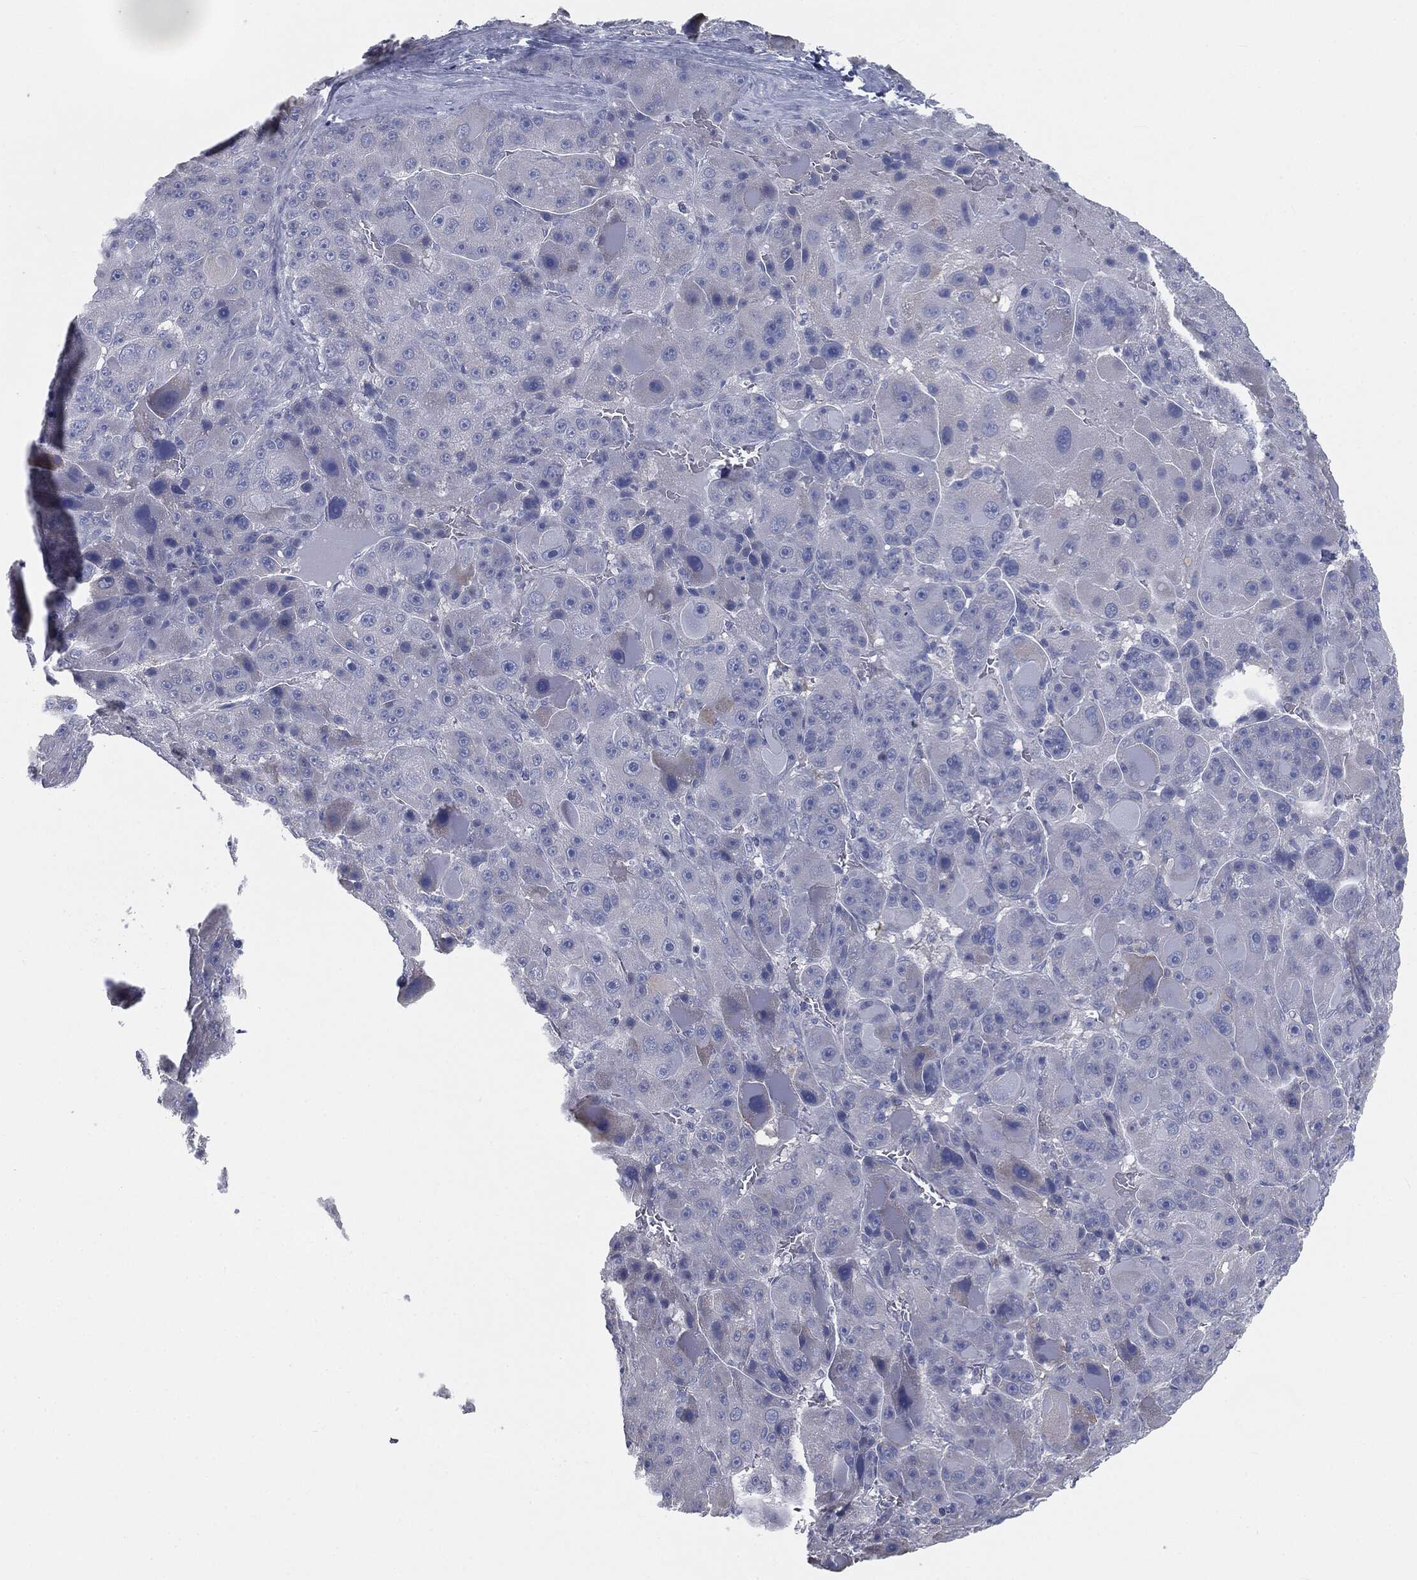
{"staining": {"intensity": "negative", "quantity": "none", "location": "none"}, "tissue": "liver cancer", "cell_type": "Tumor cells", "image_type": "cancer", "snomed": [{"axis": "morphology", "description": "Carcinoma, Hepatocellular, NOS"}, {"axis": "topography", "description": "Liver"}], "caption": "A histopathology image of human liver hepatocellular carcinoma is negative for staining in tumor cells.", "gene": "CAV3", "patient": {"sex": "male", "age": 76}}